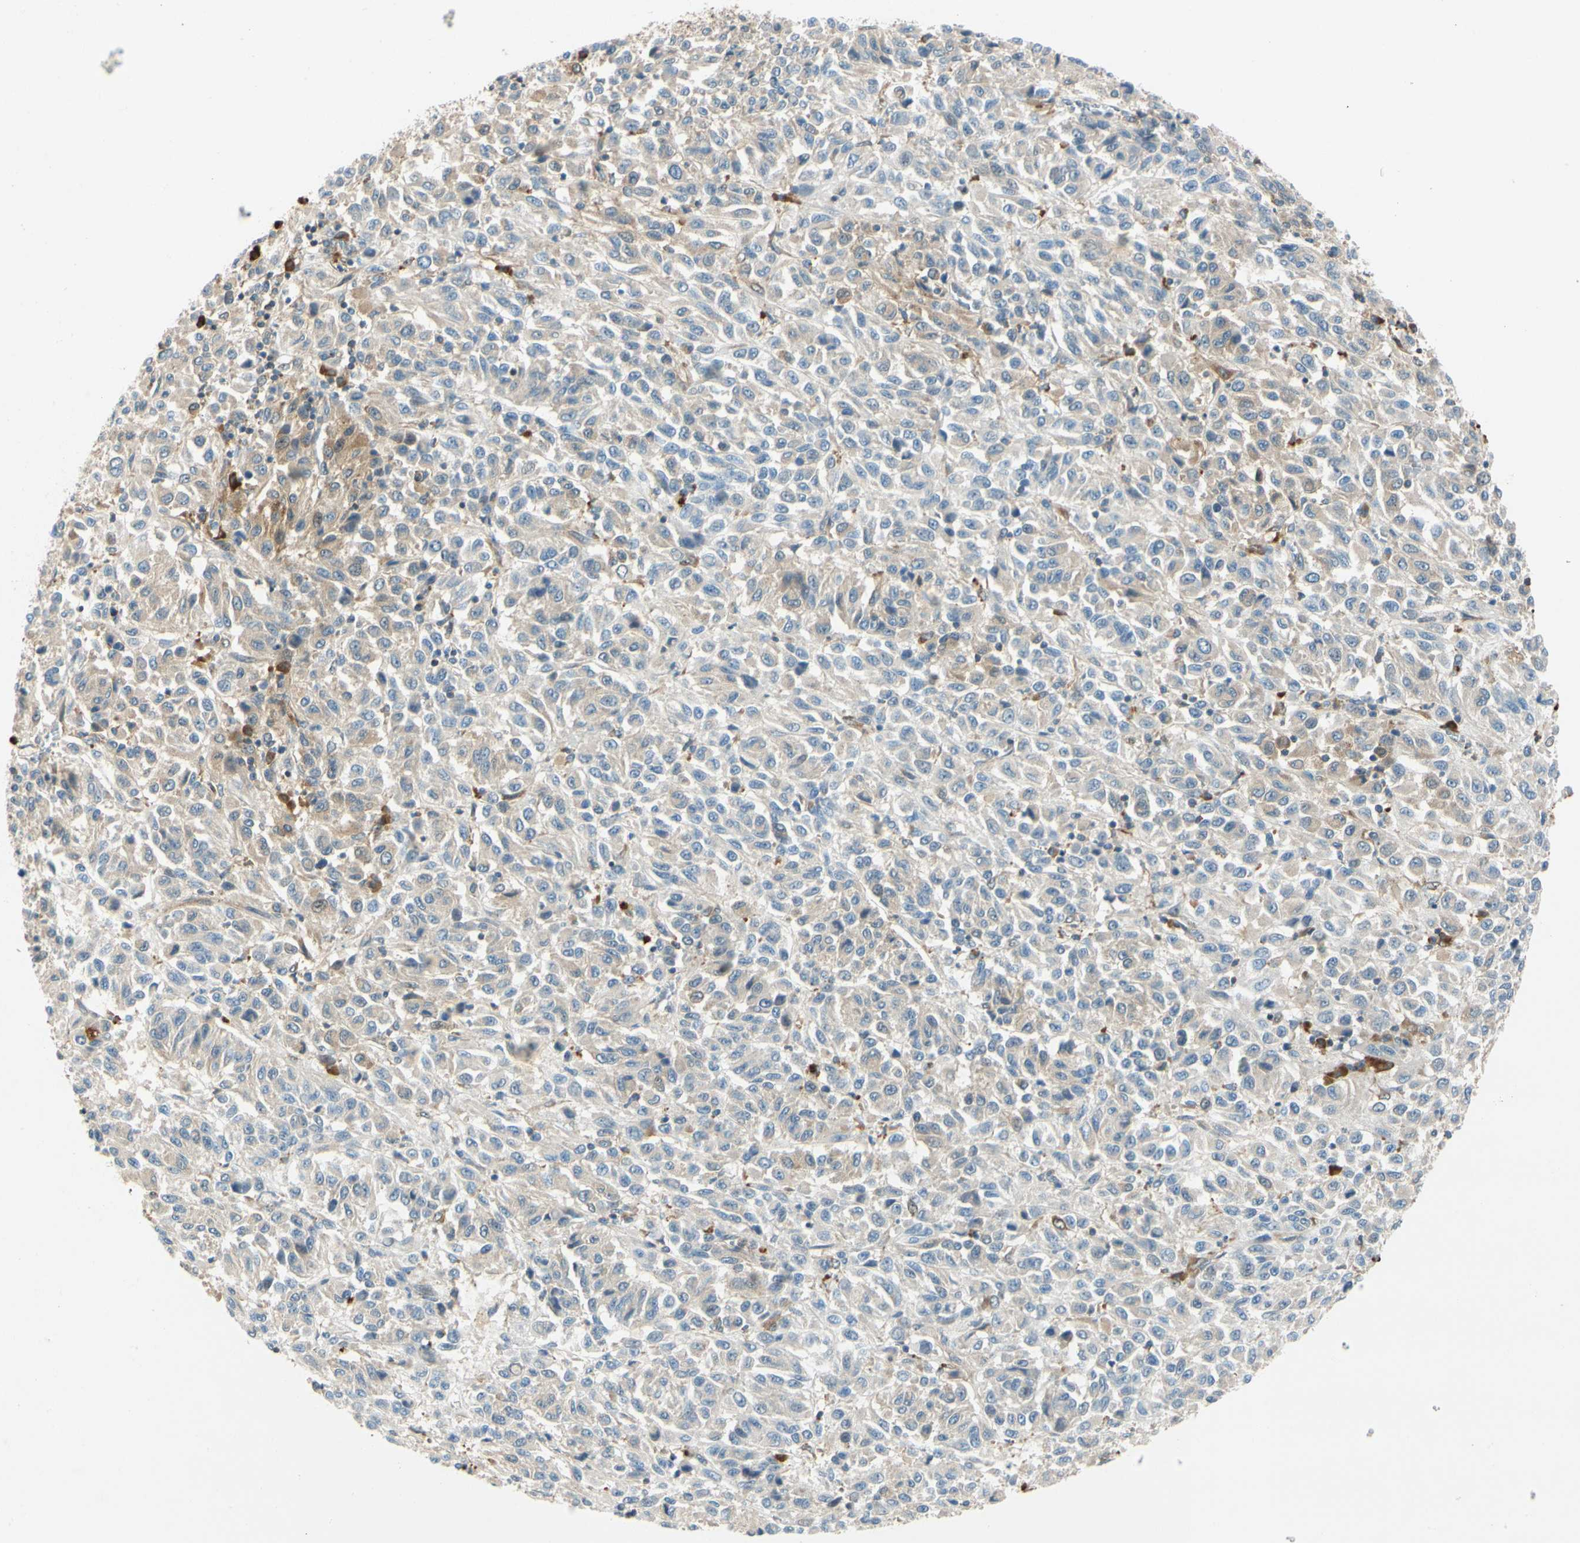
{"staining": {"intensity": "moderate", "quantity": ">75%", "location": "cytoplasmic/membranous"}, "tissue": "melanoma", "cell_type": "Tumor cells", "image_type": "cancer", "snomed": [{"axis": "morphology", "description": "Malignant melanoma, Metastatic site"}, {"axis": "topography", "description": "Lung"}], "caption": "Human malignant melanoma (metastatic site) stained for a protein (brown) reveals moderate cytoplasmic/membranous positive expression in approximately >75% of tumor cells.", "gene": "WIPI1", "patient": {"sex": "male", "age": 64}}